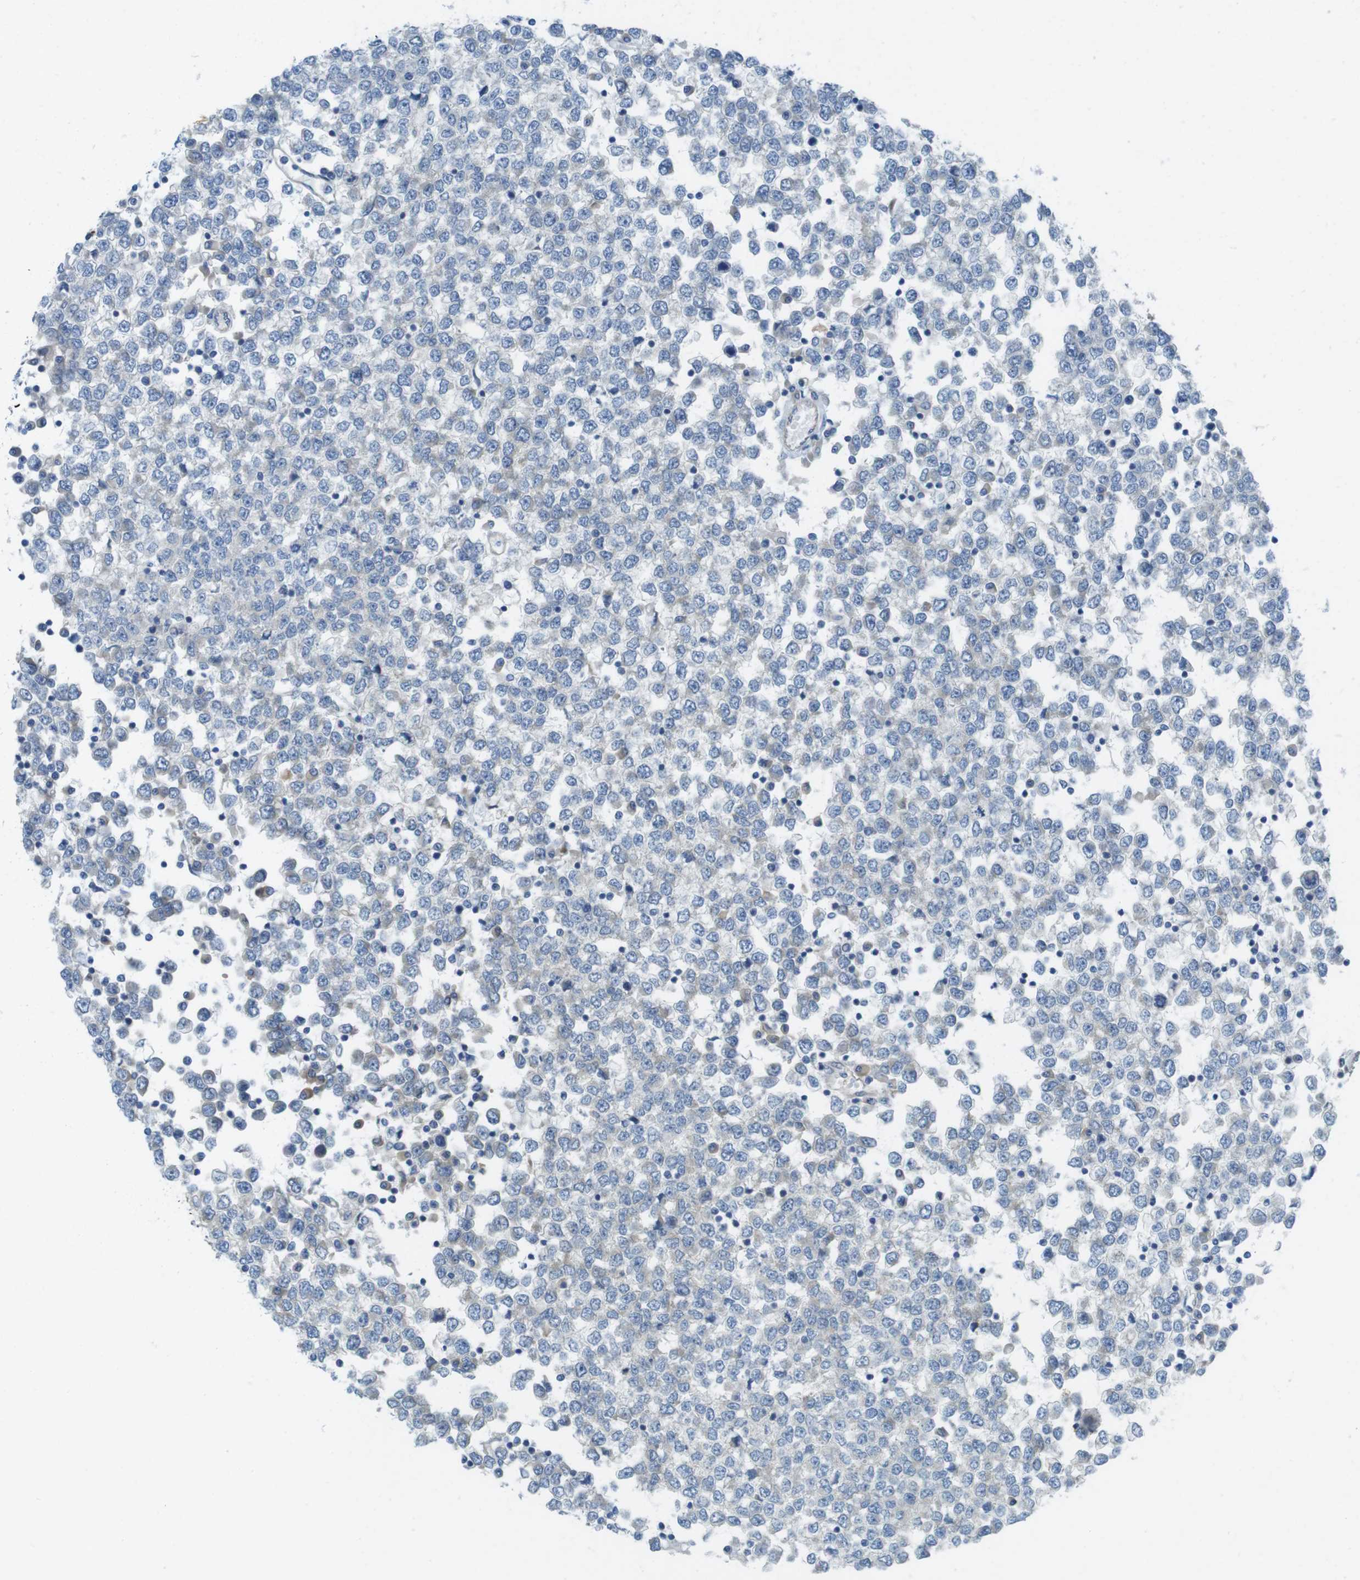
{"staining": {"intensity": "negative", "quantity": "none", "location": "none"}, "tissue": "testis cancer", "cell_type": "Tumor cells", "image_type": "cancer", "snomed": [{"axis": "morphology", "description": "Seminoma, NOS"}, {"axis": "topography", "description": "Testis"}], "caption": "Micrograph shows no significant protein positivity in tumor cells of testis cancer (seminoma). The staining is performed using DAB (3,3'-diaminobenzidine) brown chromogen with nuclei counter-stained in using hematoxylin.", "gene": "TMEM234", "patient": {"sex": "male", "age": 65}}